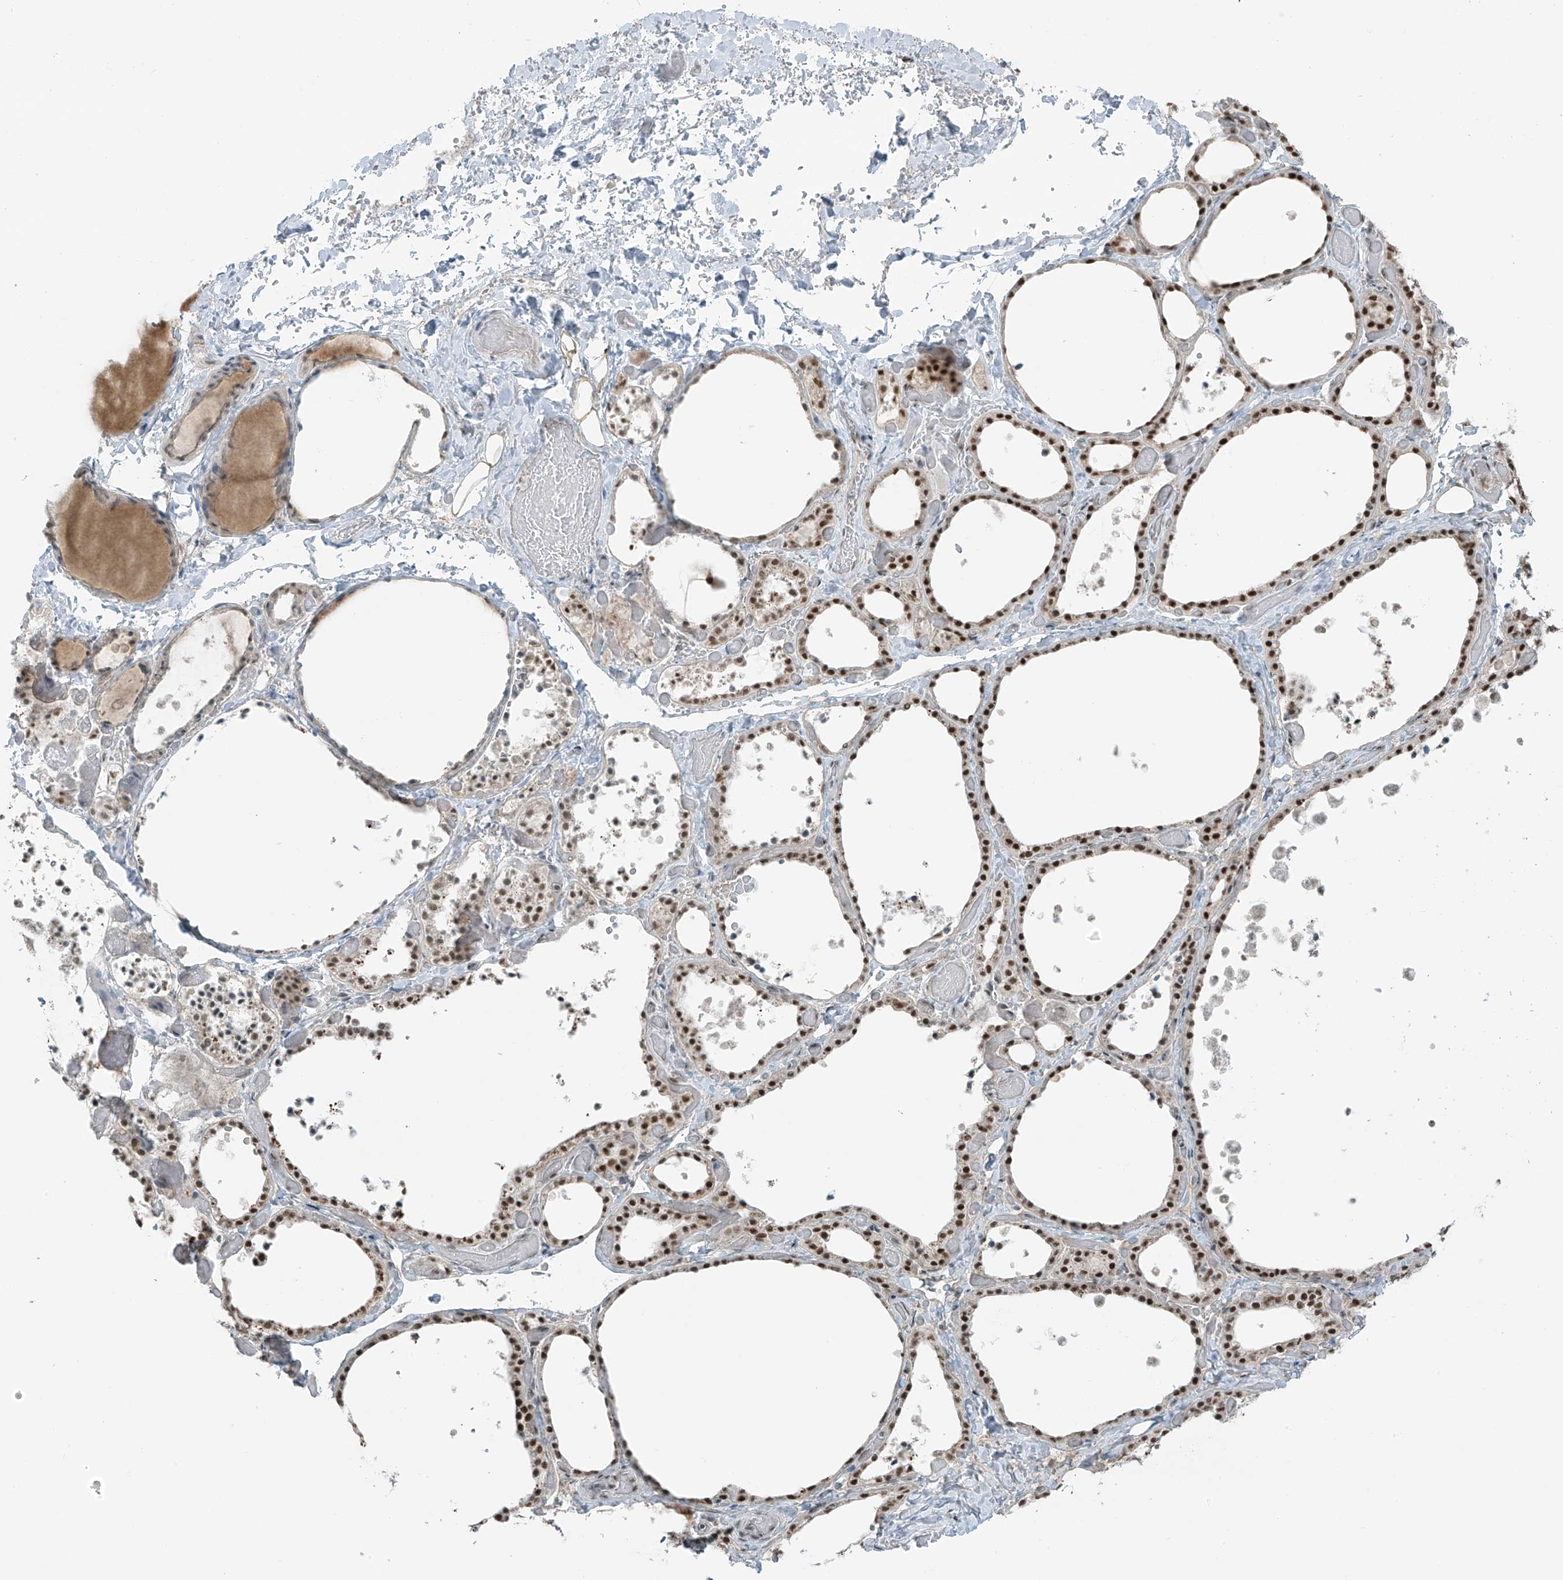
{"staining": {"intensity": "strong", "quantity": ">75%", "location": "nuclear"}, "tissue": "thyroid gland", "cell_type": "Glandular cells", "image_type": "normal", "snomed": [{"axis": "morphology", "description": "Normal tissue, NOS"}, {"axis": "topography", "description": "Thyroid gland"}], "caption": "Immunohistochemistry (IHC) micrograph of unremarkable human thyroid gland stained for a protein (brown), which reveals high levels of strong nuclear staining in approximately >75% of glandular cells.", "gene": "WRNIP1", "patient": {"sex": "female", "age": 44}}